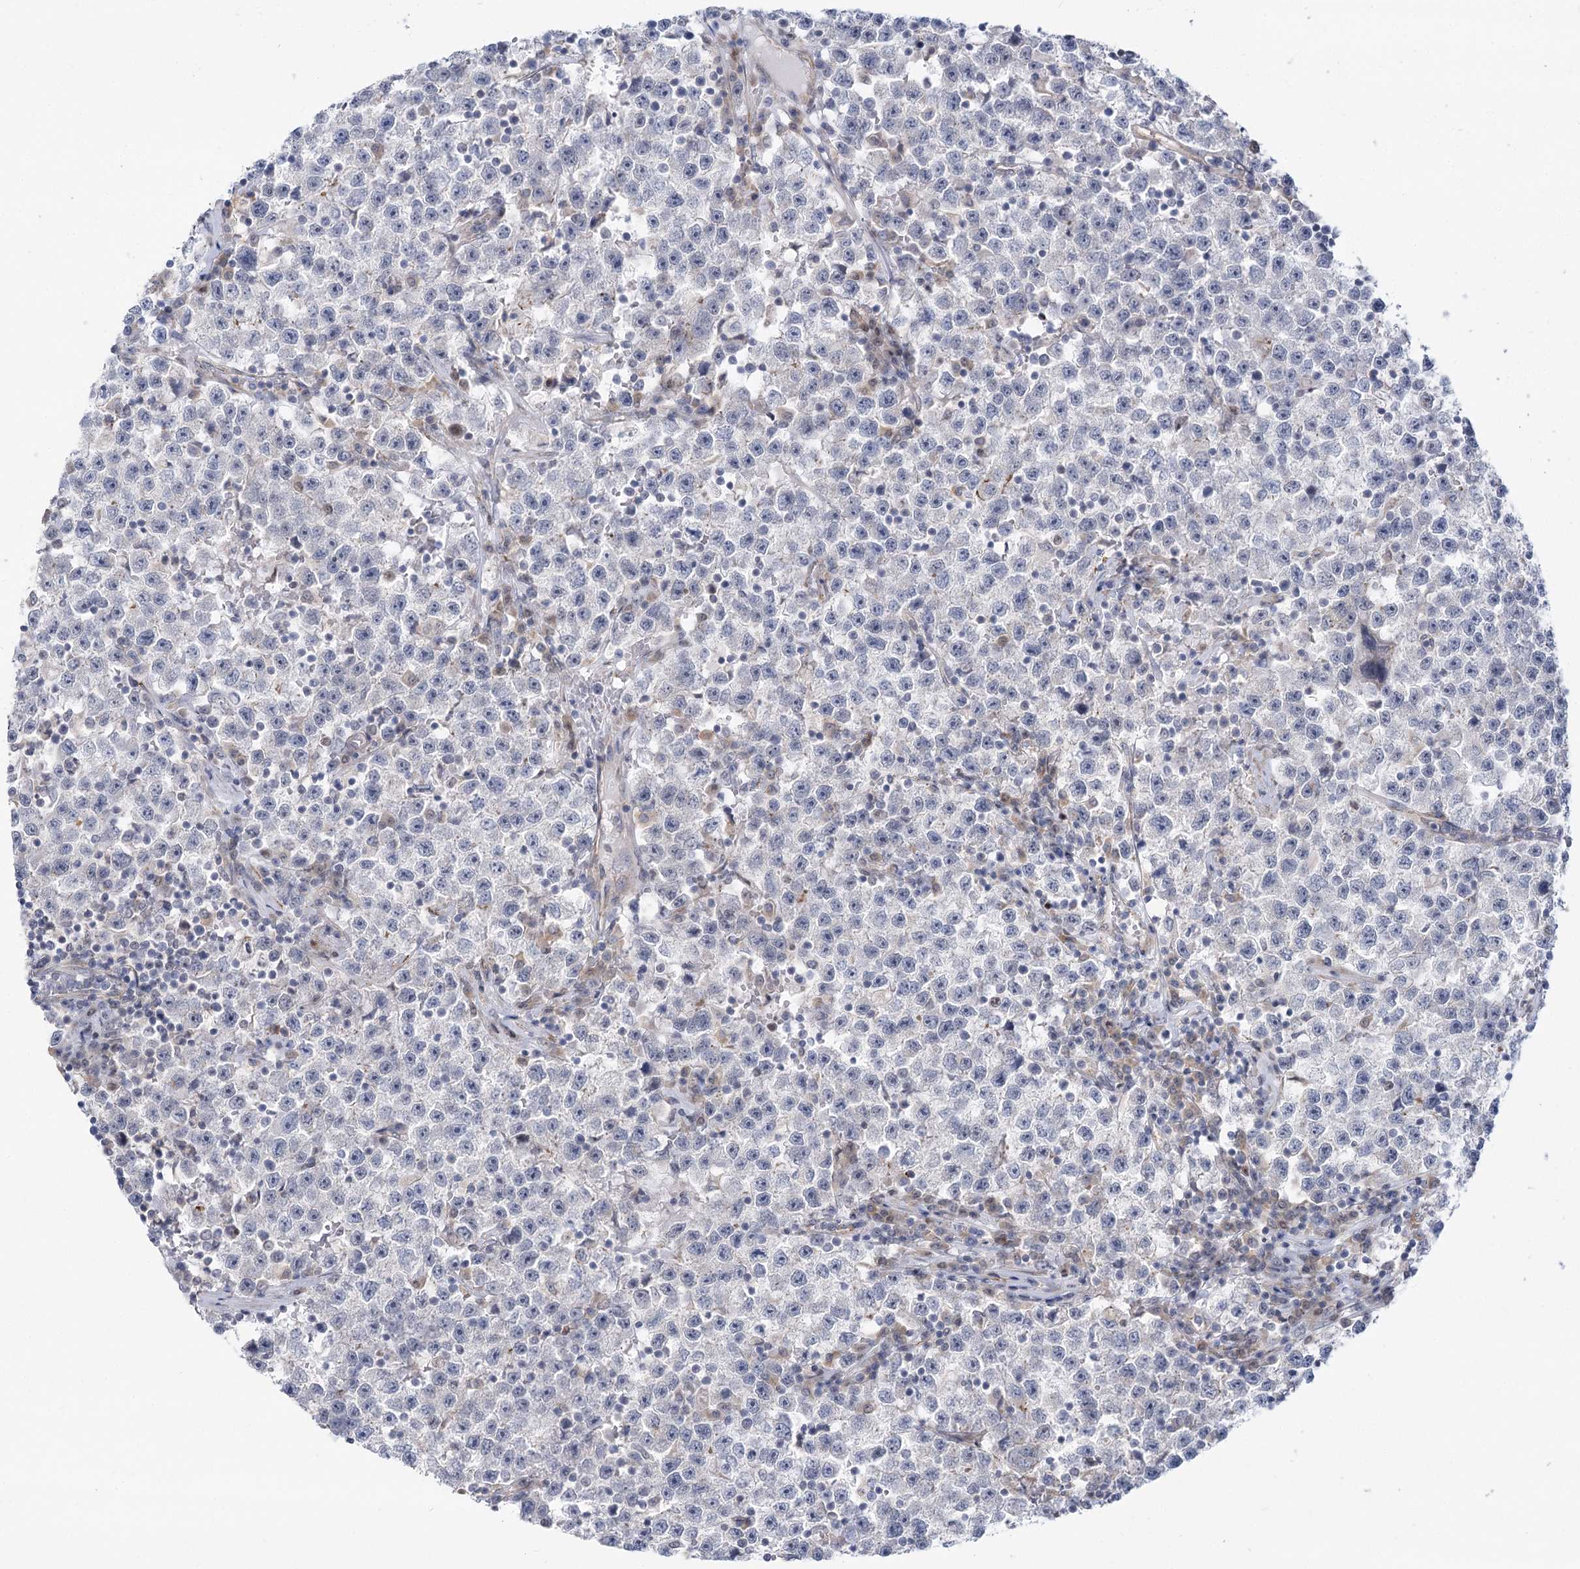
{"staining": {"intensity": "negative", "quantity": "none", "location": "none"}, "tissue": "testis cancer", "cell_type": "Tumor cells", "image_type": "cancer", "snomed": [{"axis": "morphology", "description": "Seminoma, NOS"}, {"axis": "topography", "description": "Testis"}], "caption": "The IHC photomicrograph has no significant positivity in tumor cells of testis cancer tissue.", "gene": "ARSI", "patient": {"sex": "male", "age": 22}}